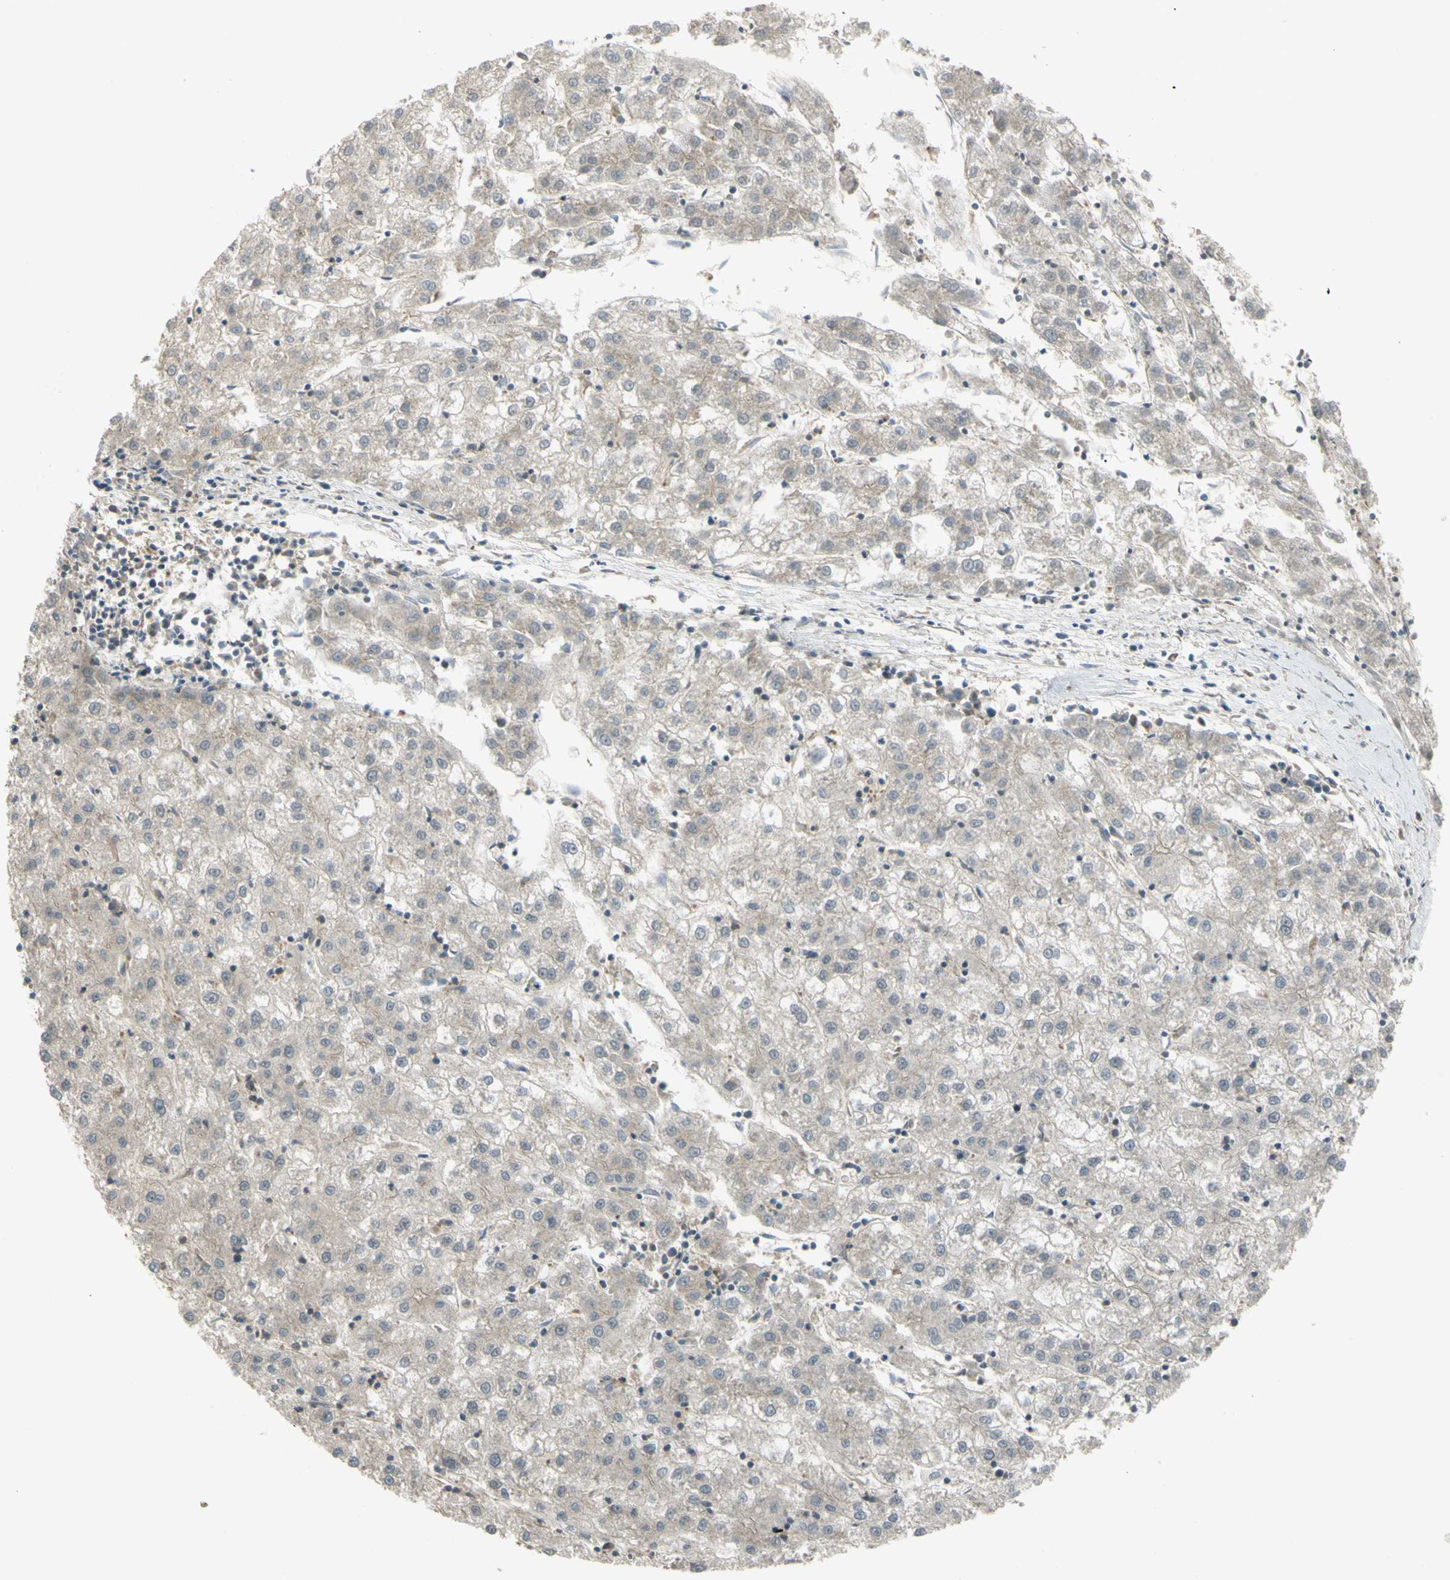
{"staining": {"intensity": "negative", "quantity": "none", "location": "none"}, "tissue": "liver cancer", "cell_type": "Tumor cells", "image_type": "cancer", "snomed": [{"axis": "morphology", "description": "Carcinoma, Hepatocellular, NOS"}, {"axis": "topography", "description": "Liver"}], "caption": "This is a histopathology image of immunohistochemistry (IHC) staining of liver cancer, which shows no positivity in tumor cells. Brightfield microscopy of immunohistochemistry stained with DAB (brown) and hematoxylin (blue), captured at high magnification.", "gene": "FLII", "patient": {"sex": "male", "age": 72}}